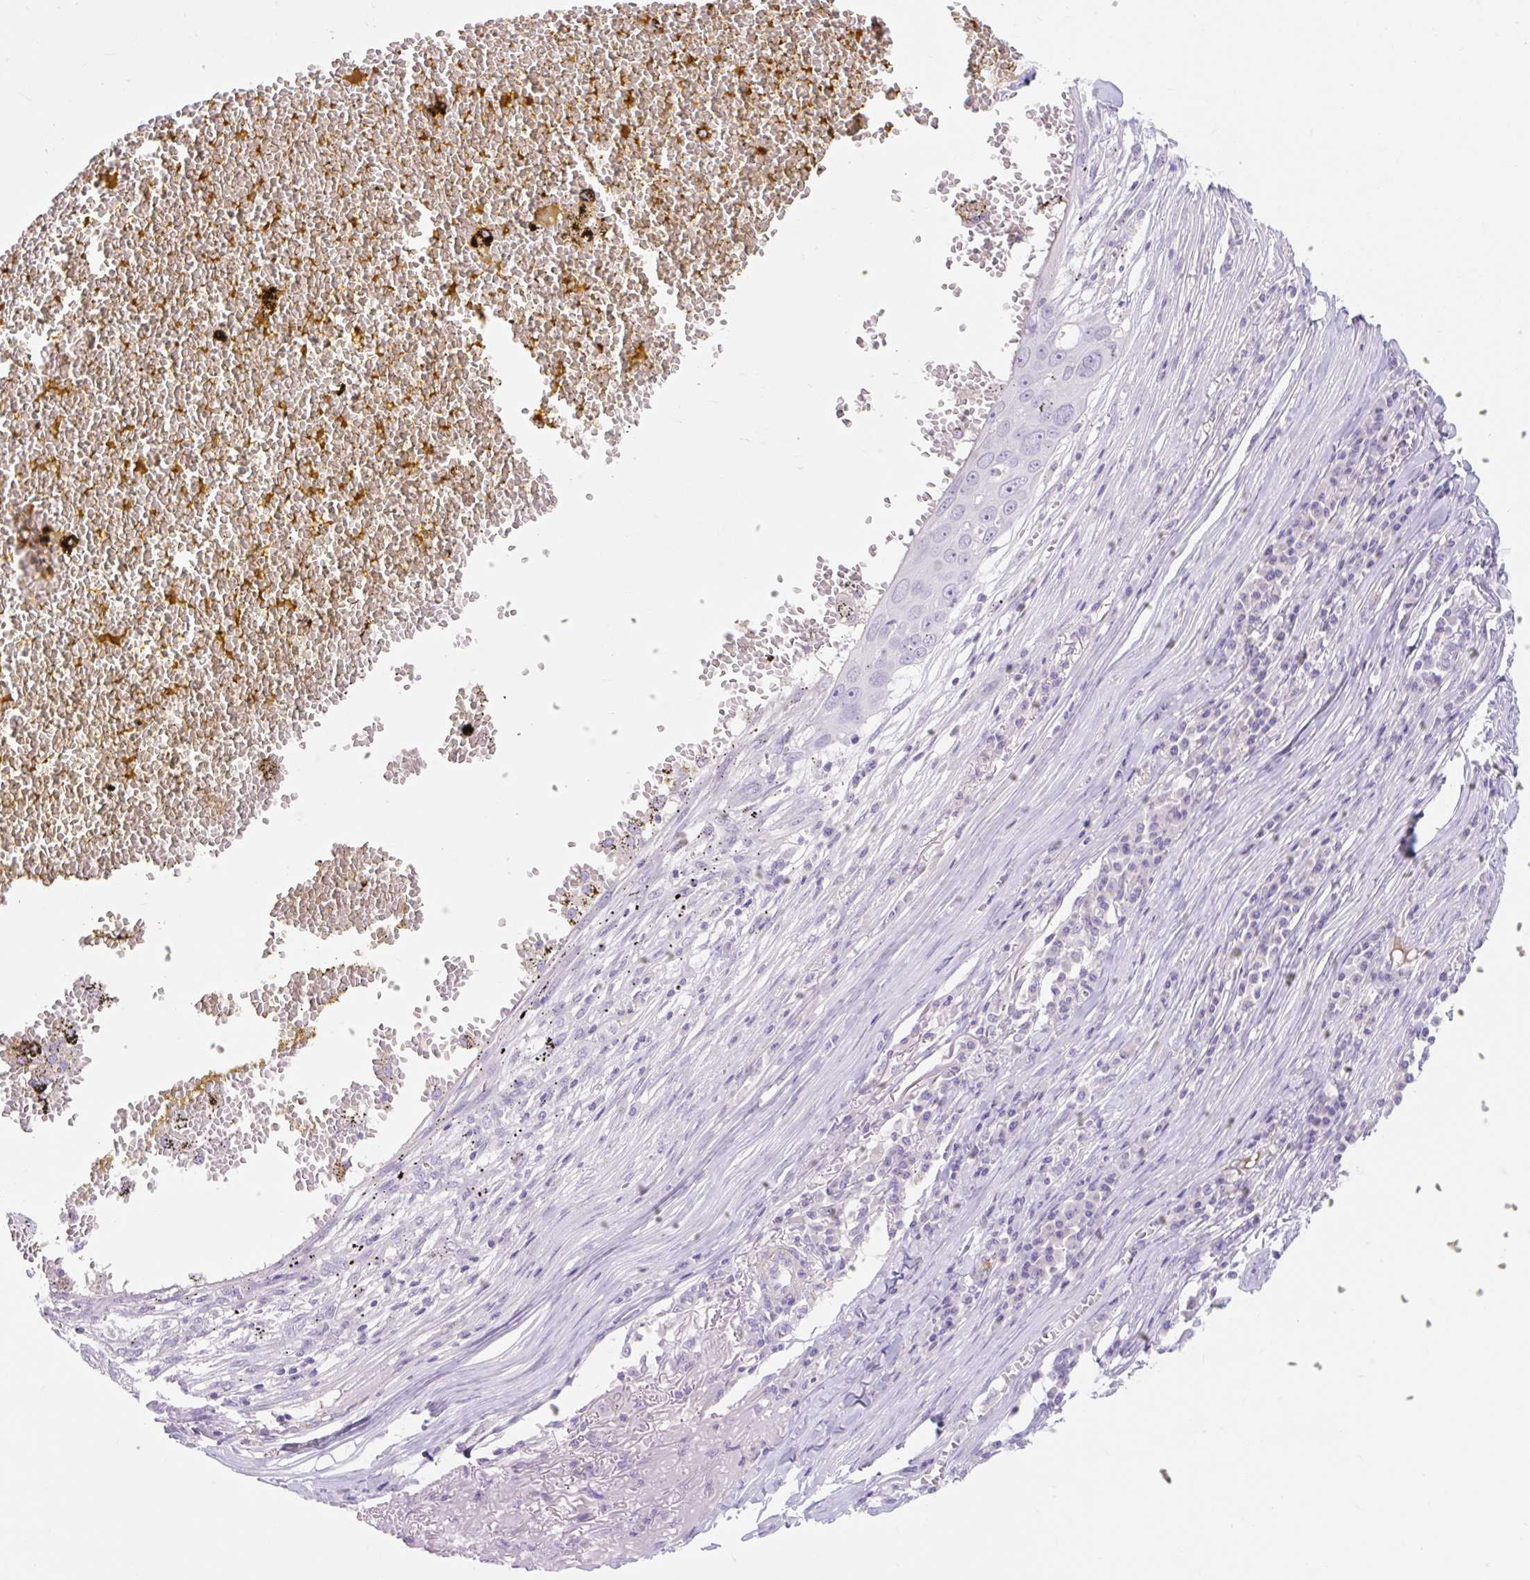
{"staining": {"intensity": "negative", "quantity": "none", "location": "none"}, "tissue": "skin cancer", "cell_type": "Tumor cells", "image_type": "cancer", "snomed": [{"axis": "morphology", "description": "Squamous cell carcinoma, NOS"}, {"axis": "topography", "description": "Skin"}], "caption": "Immunohistochemical staining of human skin cancer reveals no significant positivity in tumor cells.", "gene": "SLC28A1", "patient": {"sex": "male", "age": 71}}